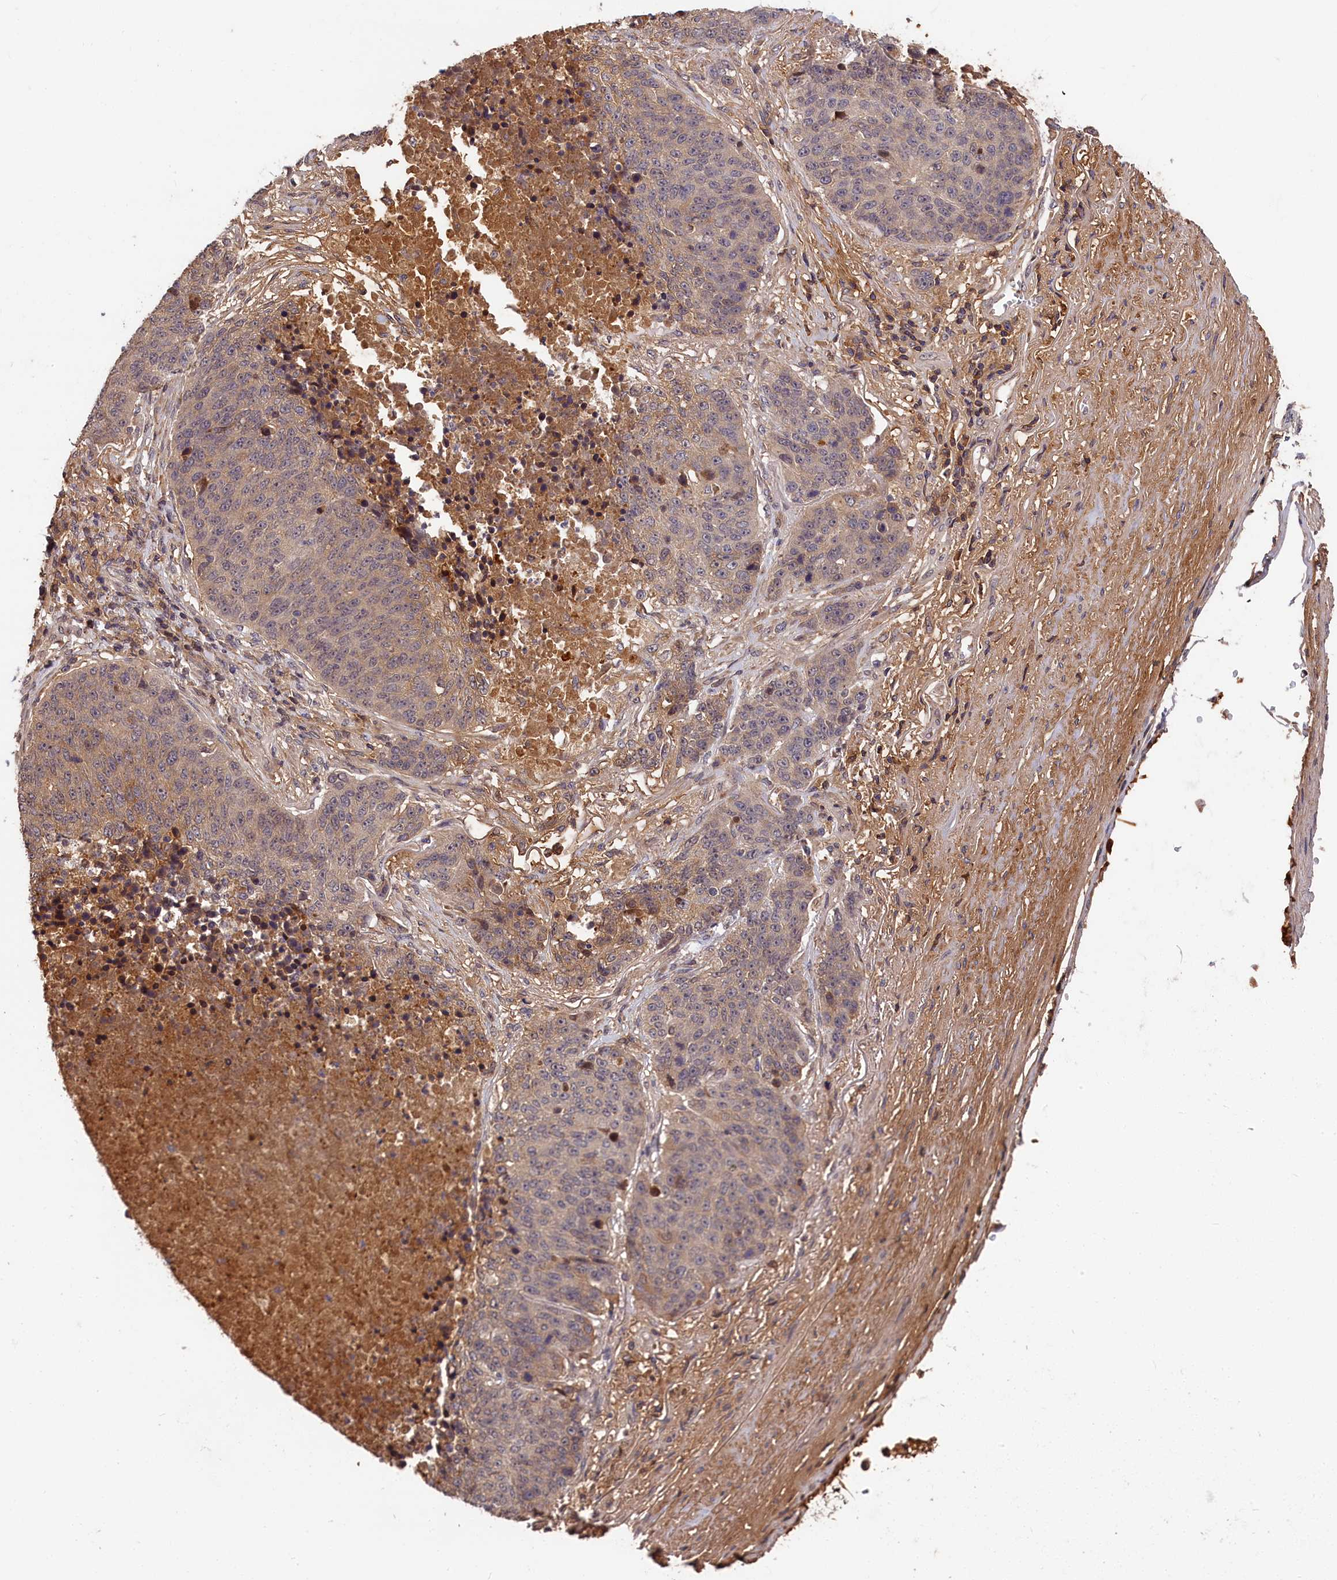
{"staining": {"intensity": "weak", "quantity": "<25%", "location": "cytoplasmic/membranous"}, "tissue": "lung cancer", "cell_type": "Tumor cells", "image_type": "cancer", "snomed": [{"axis": "morphology", "description": "Normal tissue, NOS"}, {"axis": "morphology", "description": "Squamous cell carcinoma, NOS"}, {"axis": "topography", "description": "Lymph node"}, {"axis": "topography", "description": "Lung"}], "caption": "This micrograph is of lung cancer (squamous cell carcinoma) stained with IHC to label a protein in brown with the nuclei are counter-stained blue. There is no positivity in tumor cells.", "gene": "ITIH1", "patient": {"sex": "male", "age": 66}}